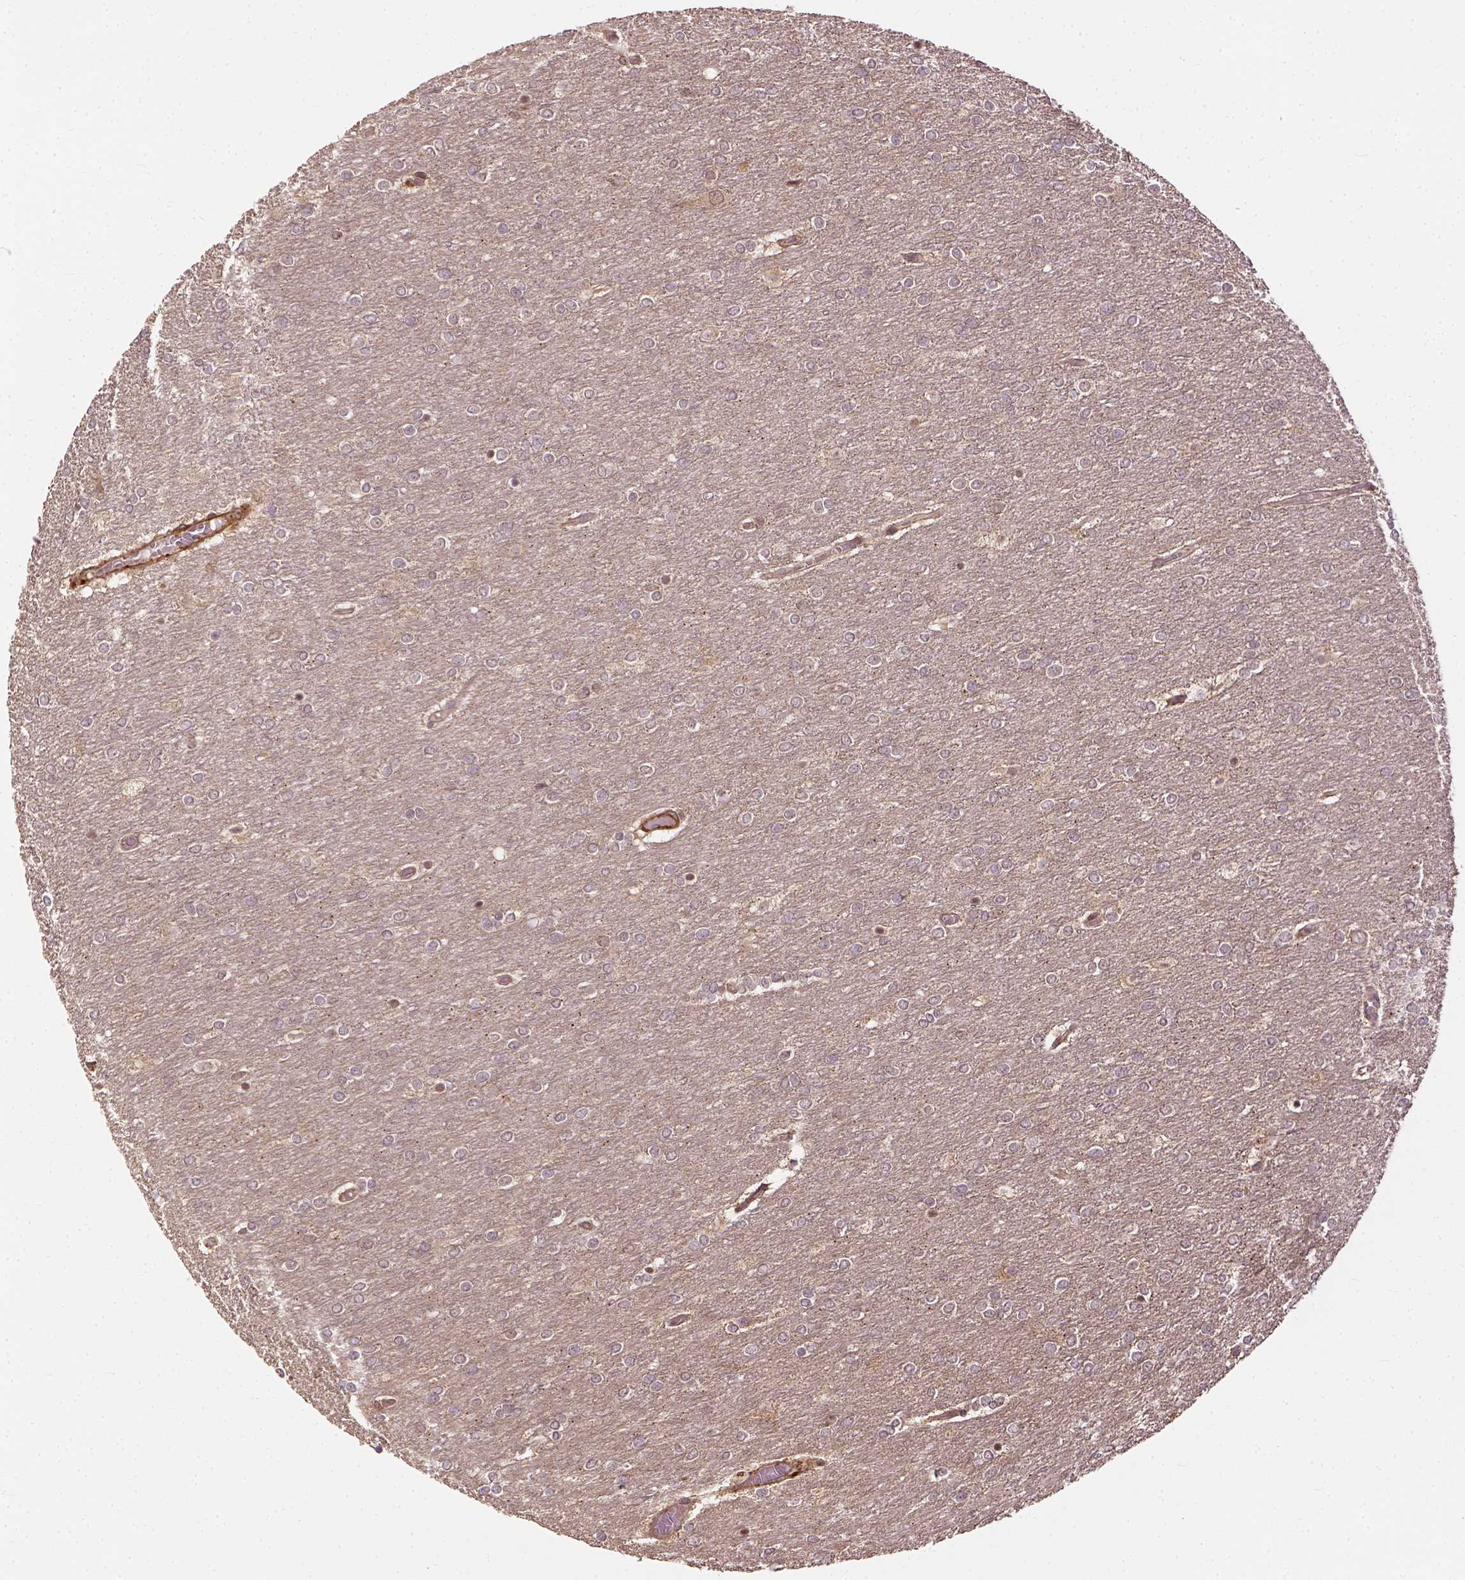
{"staining": {"intensity": "negative", "quantity": "none", "location": "none"}, "tissue": "glioma", "cell_type": "Tumor cells", "image_type": "cancer", "snomed": [{"axis": "morphology", "description": "Glioma, malignant, High grade"}, {"axis": "topography", "description": "Brain"}], "caption": "Malignant glioma (high-grade) stained for a protein using IHC displays no expression tumor cells.", "gene": "VEGFA", "patient": {"sex": "female", "age": 61}}